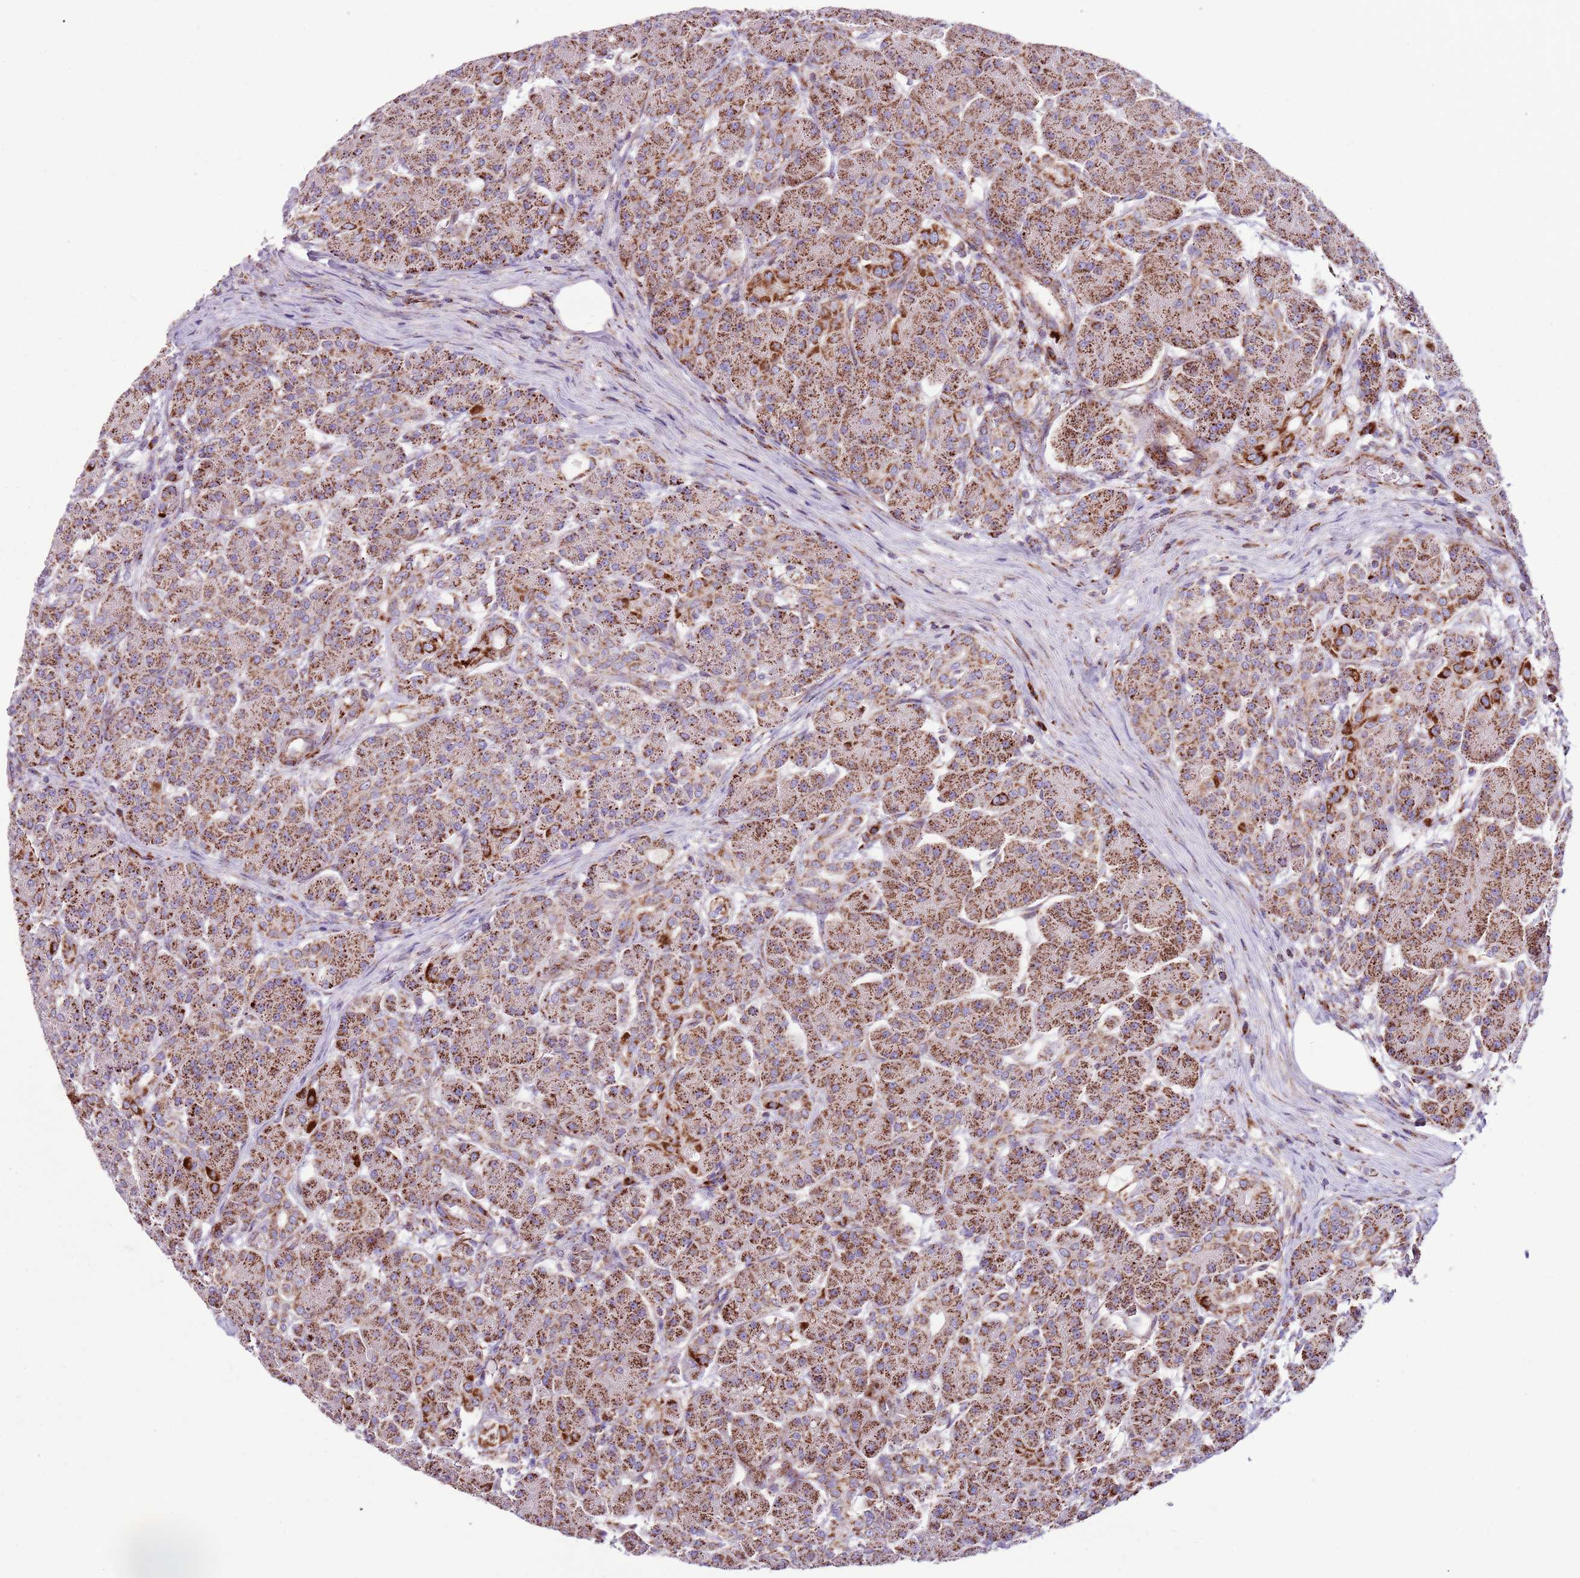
{"staining": {"intensity": "strong", "quantity": ">75%", "location": "cytoplasmic/membranous"}, "tissue": "pancreas", "cell_type": "Exocrine glandular cells", "image_type": "normal", "snomed": [{"axis": "morphology", "description": "Normal tissue, NOS"}, {"axis": "topography", "description": "Pancreas"}], "caption": "There is high levels of strong cytoplasmic/membranous positivity in exocrine glandular cells of unremarkable pancreas, as demonstrated by immunohistochemical staining (brown color).", "gene": "HECTD4", "patient": {"sex": "male", "age": 63}}